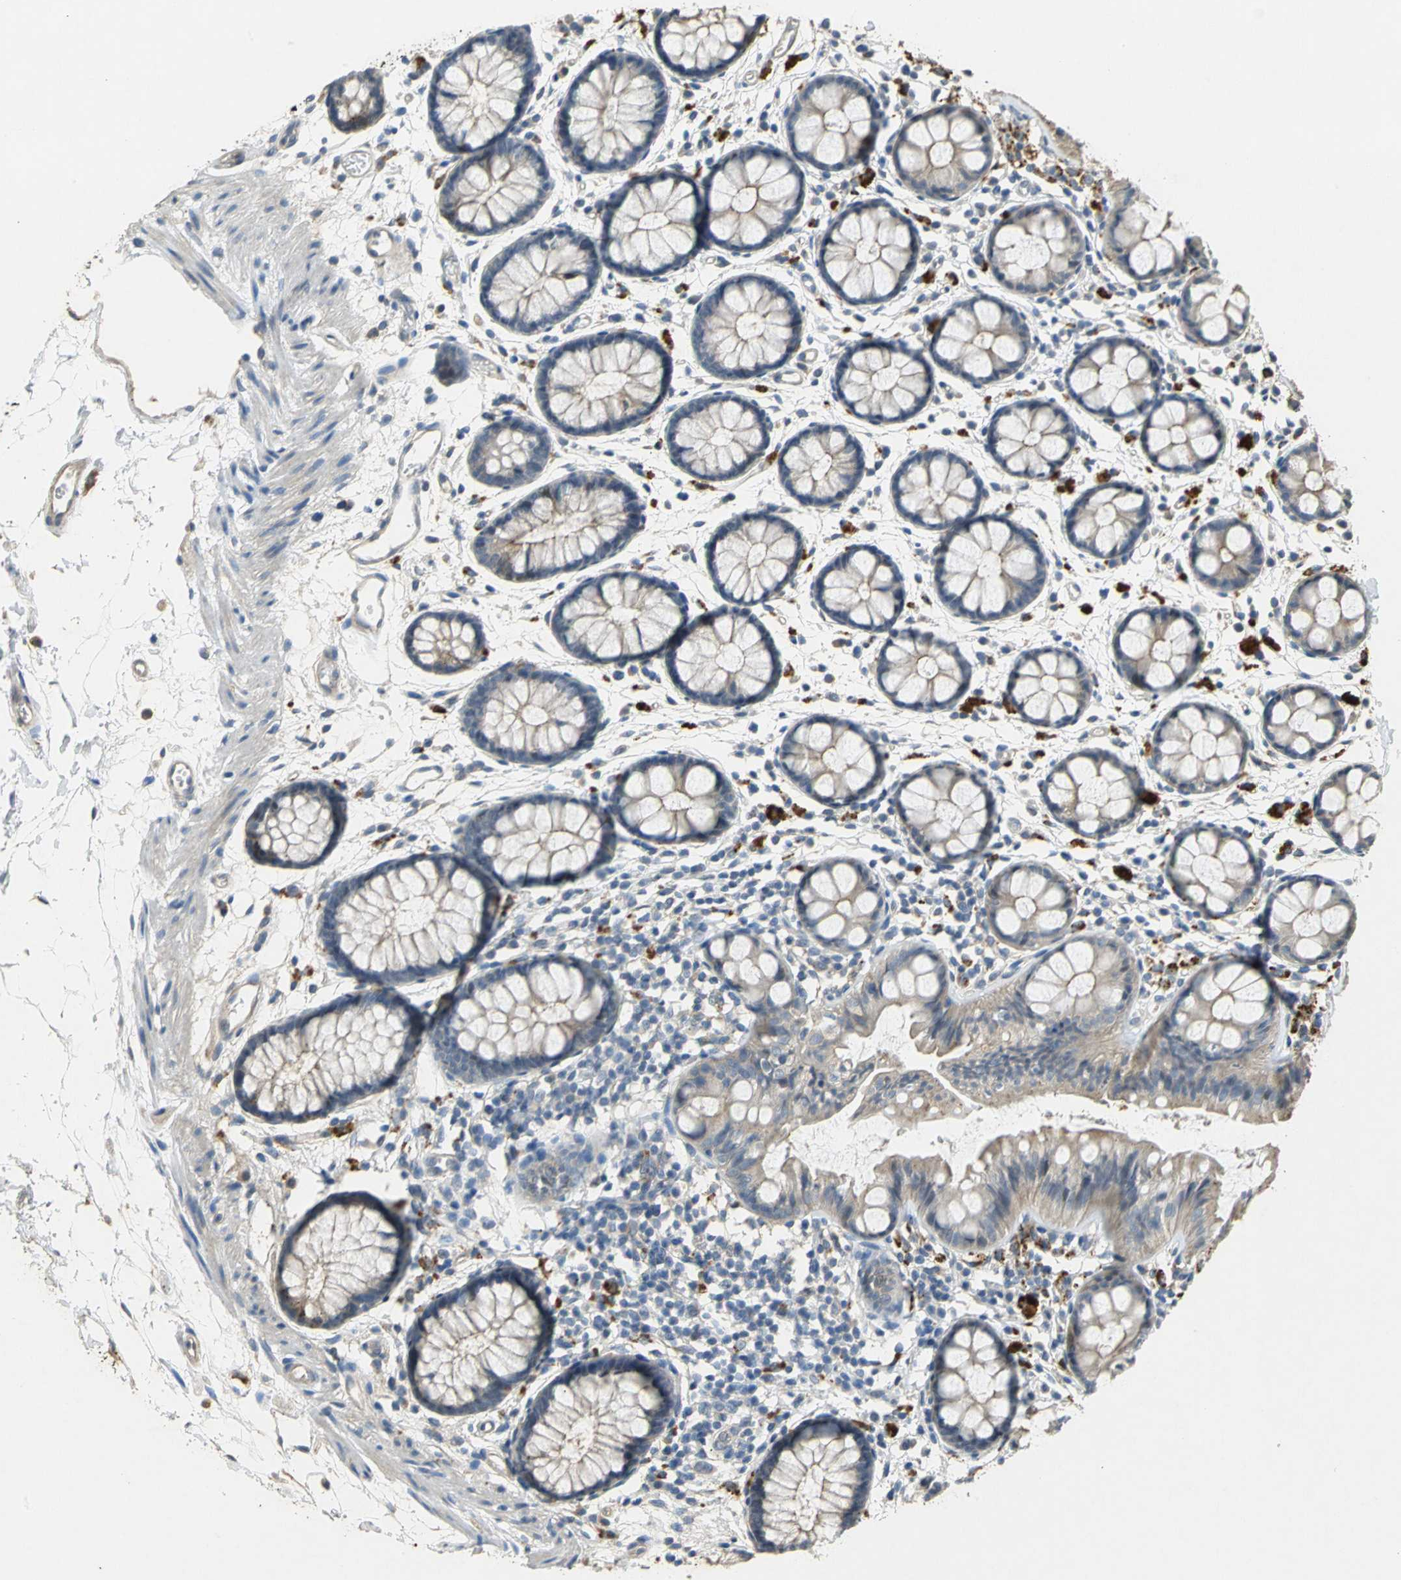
{"staining": {"intensity": "weak", "quantity": "<25%", "location": "cytoplasmic/membranous"}, "tissue": "rectum", "cell_type": "Glandular cells", "image_type": "normal", "snomed": [{"axis": "morphology", "description": "Normal tissue, NOS"}, {"axis": "topography", "description": "Rectum"}], "caption": "Histopathology image shows no protein positivity in glandular cells of normal rectum. (DAB immunohistochemistry, high magnification).", "gene": "IL17RB", "patient": {"sex": "female", "age": 66}}